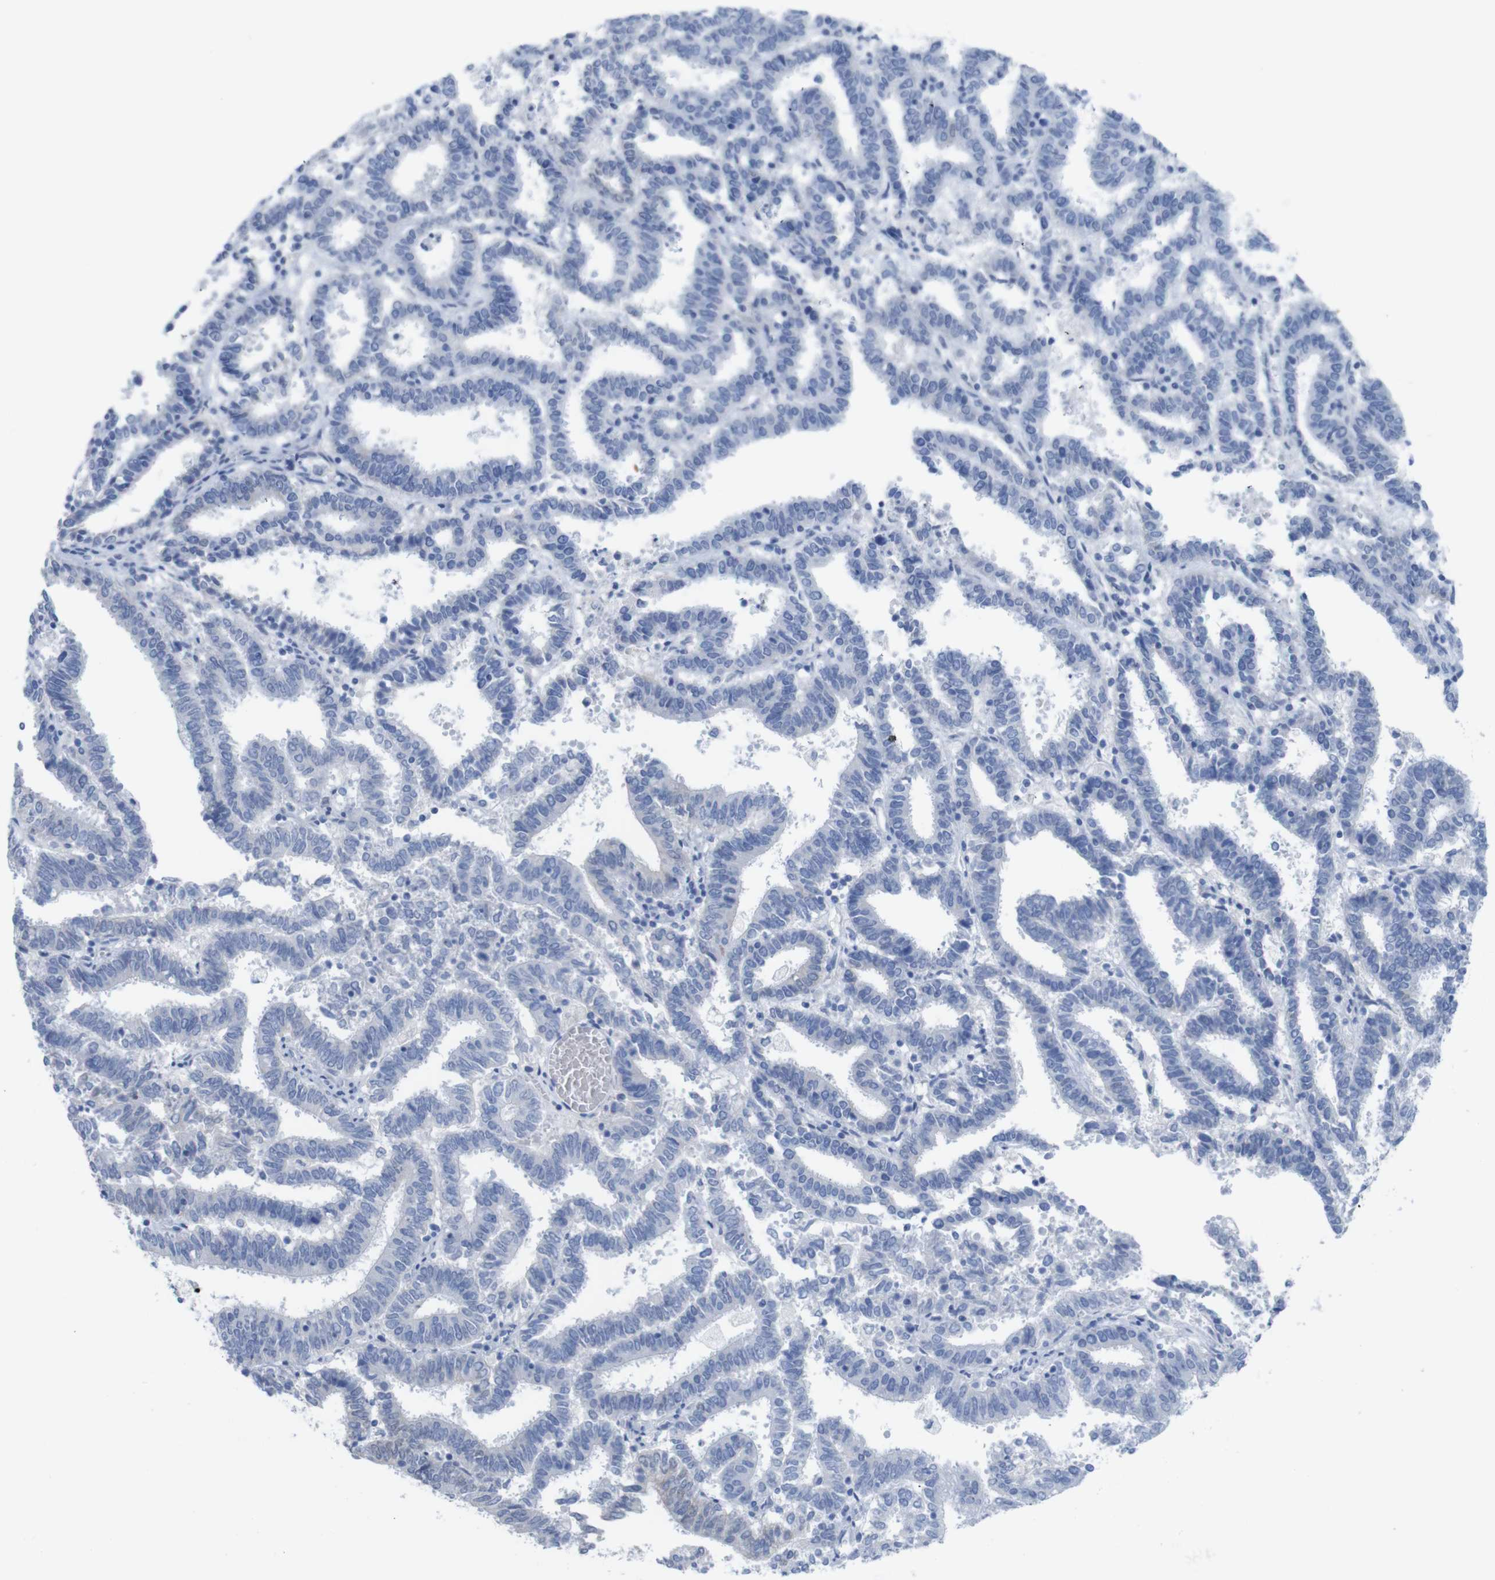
{"staining": {"intensity": "negative", "quantity": "none", "location": "none"}, "tissue": "endometrial cancer", "cell_type": "Tumor cells", "image_type": "cancer", "snomed": [{"axis": "morphology", "description": "Adenocarcinoma, NOS"}, {"axis": "topography", "description": "Uterus"}], "caption": "Tumor cells show no significant protein positivity in endometrial adenocarcinoma.", "gene": "PNMA1", "patient": {"sex": "female", "age": 83}}